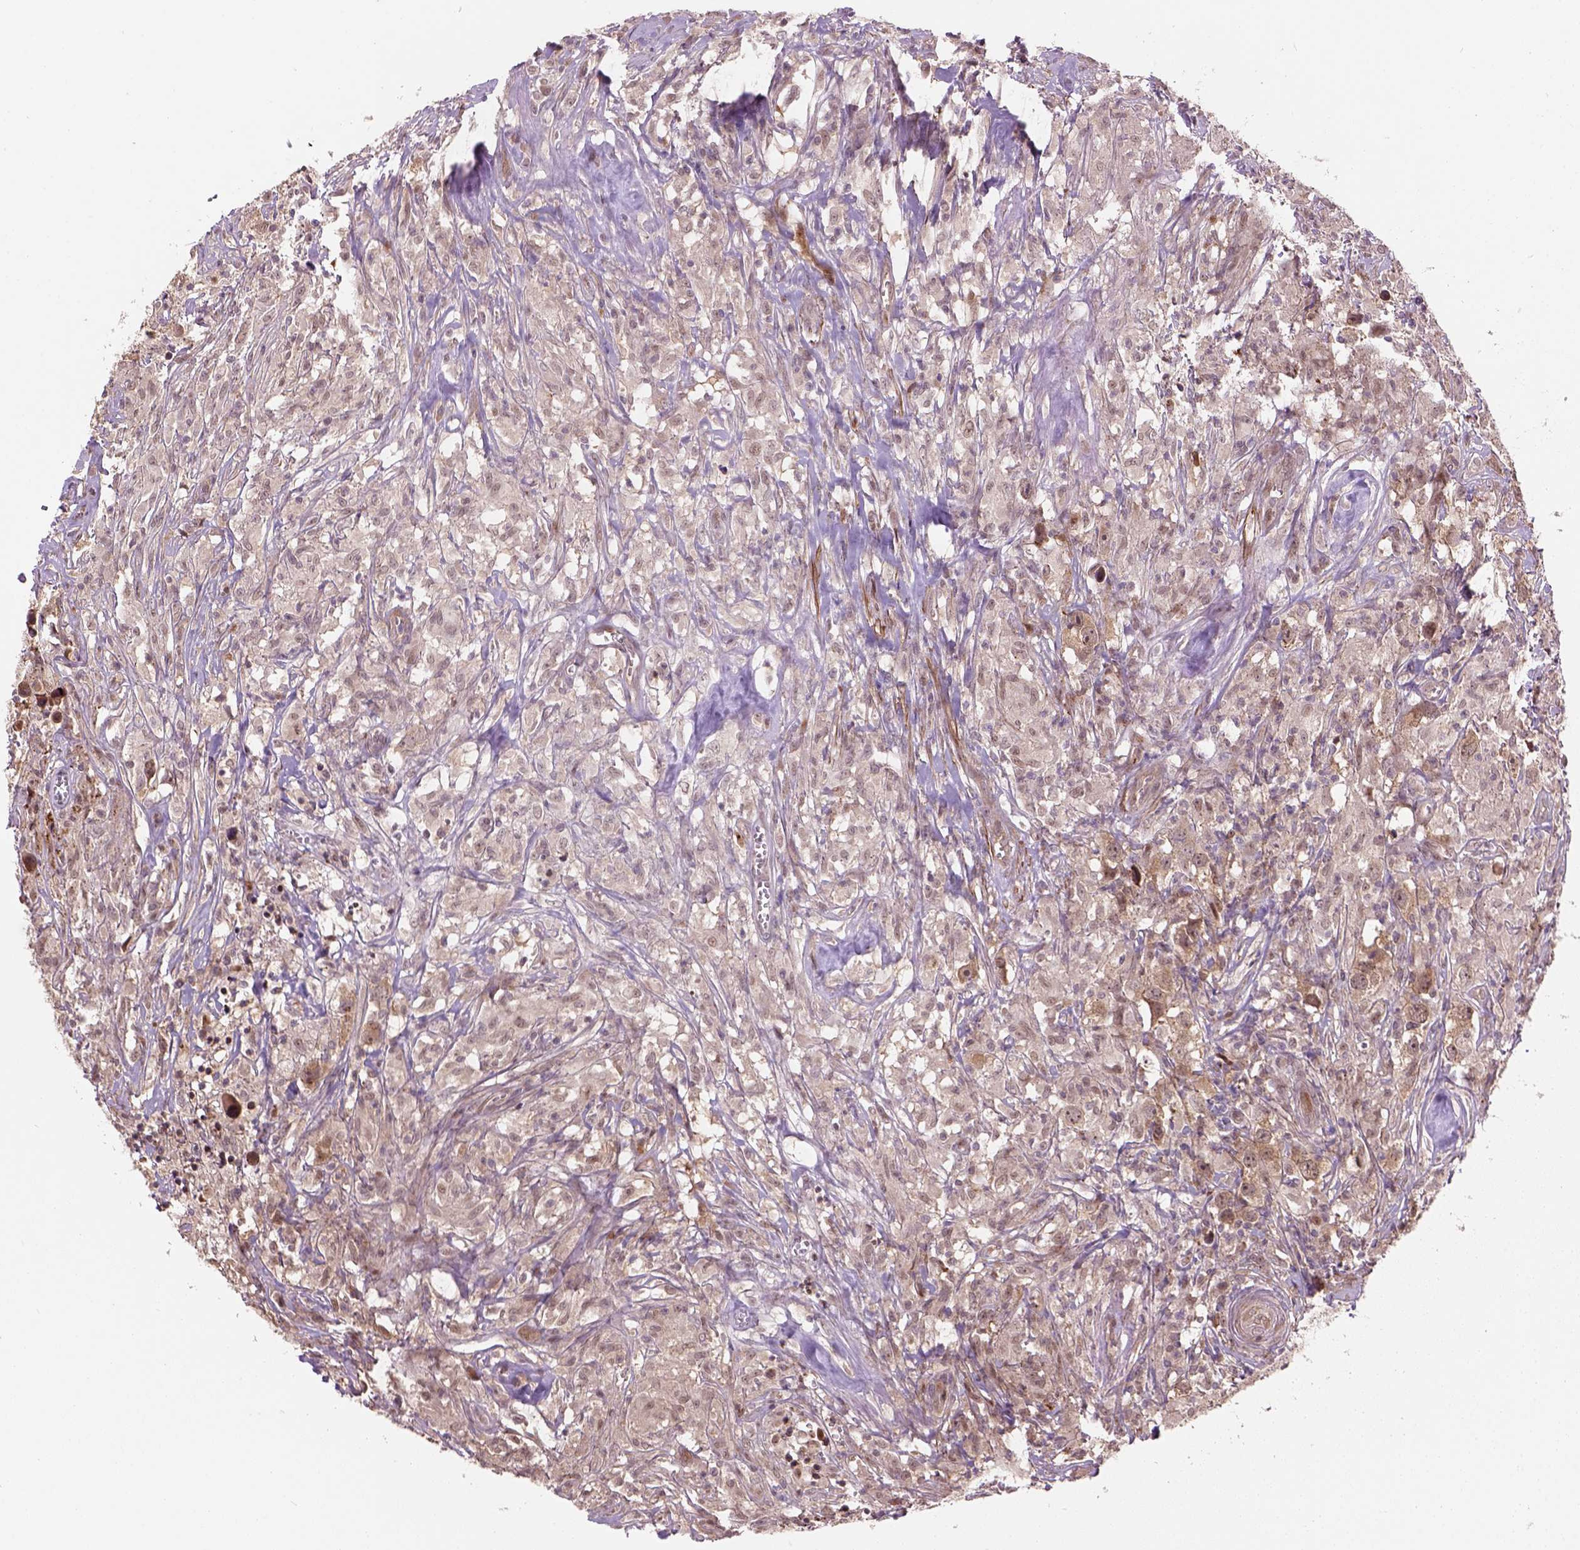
{"staining": {"intensity": "moderate", "quantity": "25%-75%", "location": "cytoplasmic/membranous,nuclear"}, "tissue": "testis cancer", "cell_type": "Tumor cells", "image_type": "cancer", "snomed": [{"axis": "morphology", "description": "Seminoma, NOS"}, {"axis": "topography", "description": "Testis"}], "caption": "Moderate cytoplasmic/membranous and nuclear positivity for a protein is appreciated in about 25%-75% of tumor cells of testis seminoma using IHC.", "gene": "PSMD11", "patient": {"sex": "male", "age": 49}}